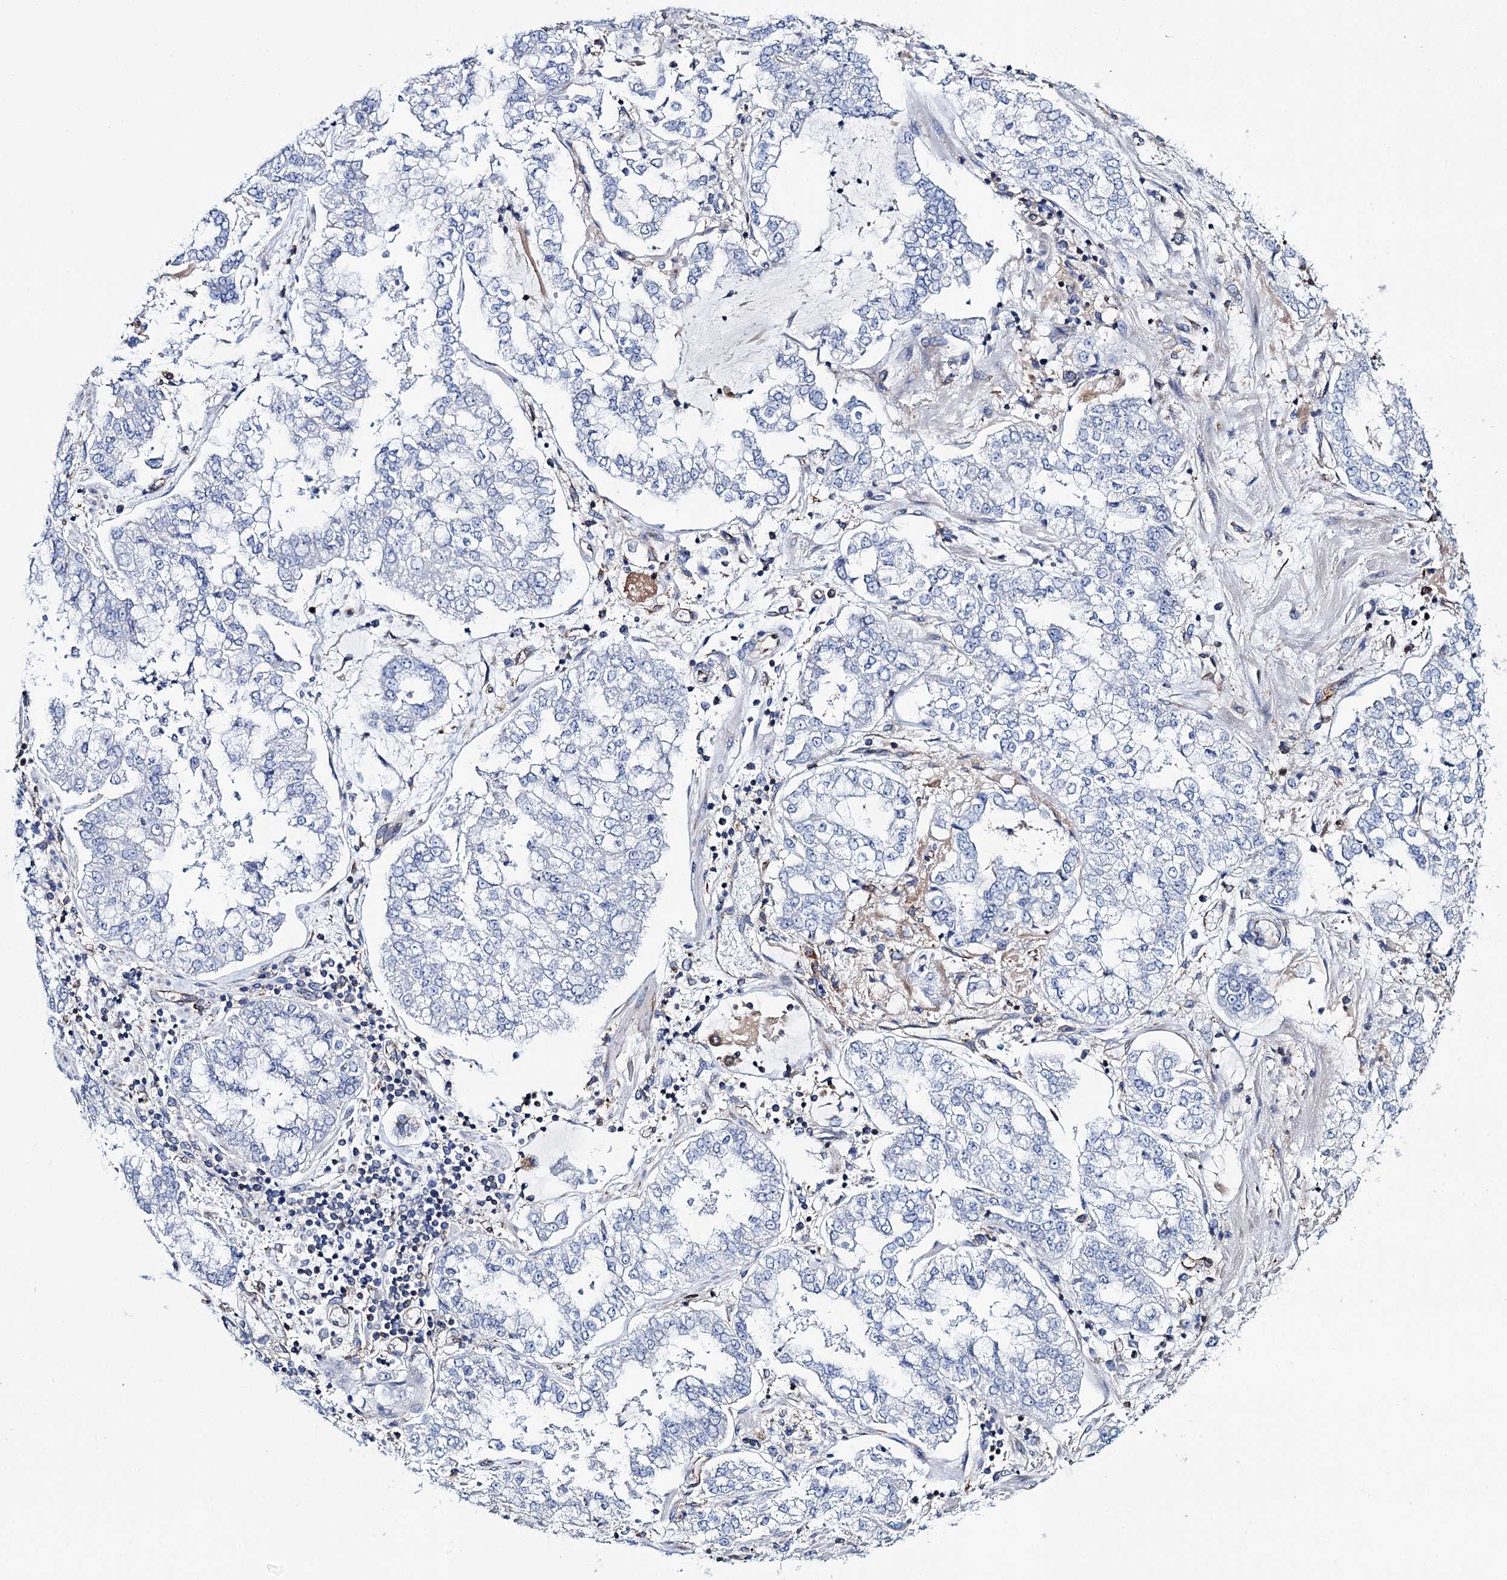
{"staining": {"intensity": "negative", "quantity": "none", "location": "none"}, "tissue": "stomach cancer", "cell_type": "Tumor cells", "image_type": "cancer", "snomed": [{"axis": "morphology", "description": "Adenocarcinoma, NOS"}, {"axis": "topography", "description": "Stomach"}], "caption": "This is a image of immunohistochemistry staining of adenocarcinoma (stomach), which shows no staining in tumor cells. (Stains: DAB (3,3'-diaminobenzidine) immunohistochemistry (IHC) with hematoxylin counter stain, Microscopy: brightfield microscopy at high magnification).", "gene": "SCPEP1", "patient": {"sex": "male", "age": 76}}